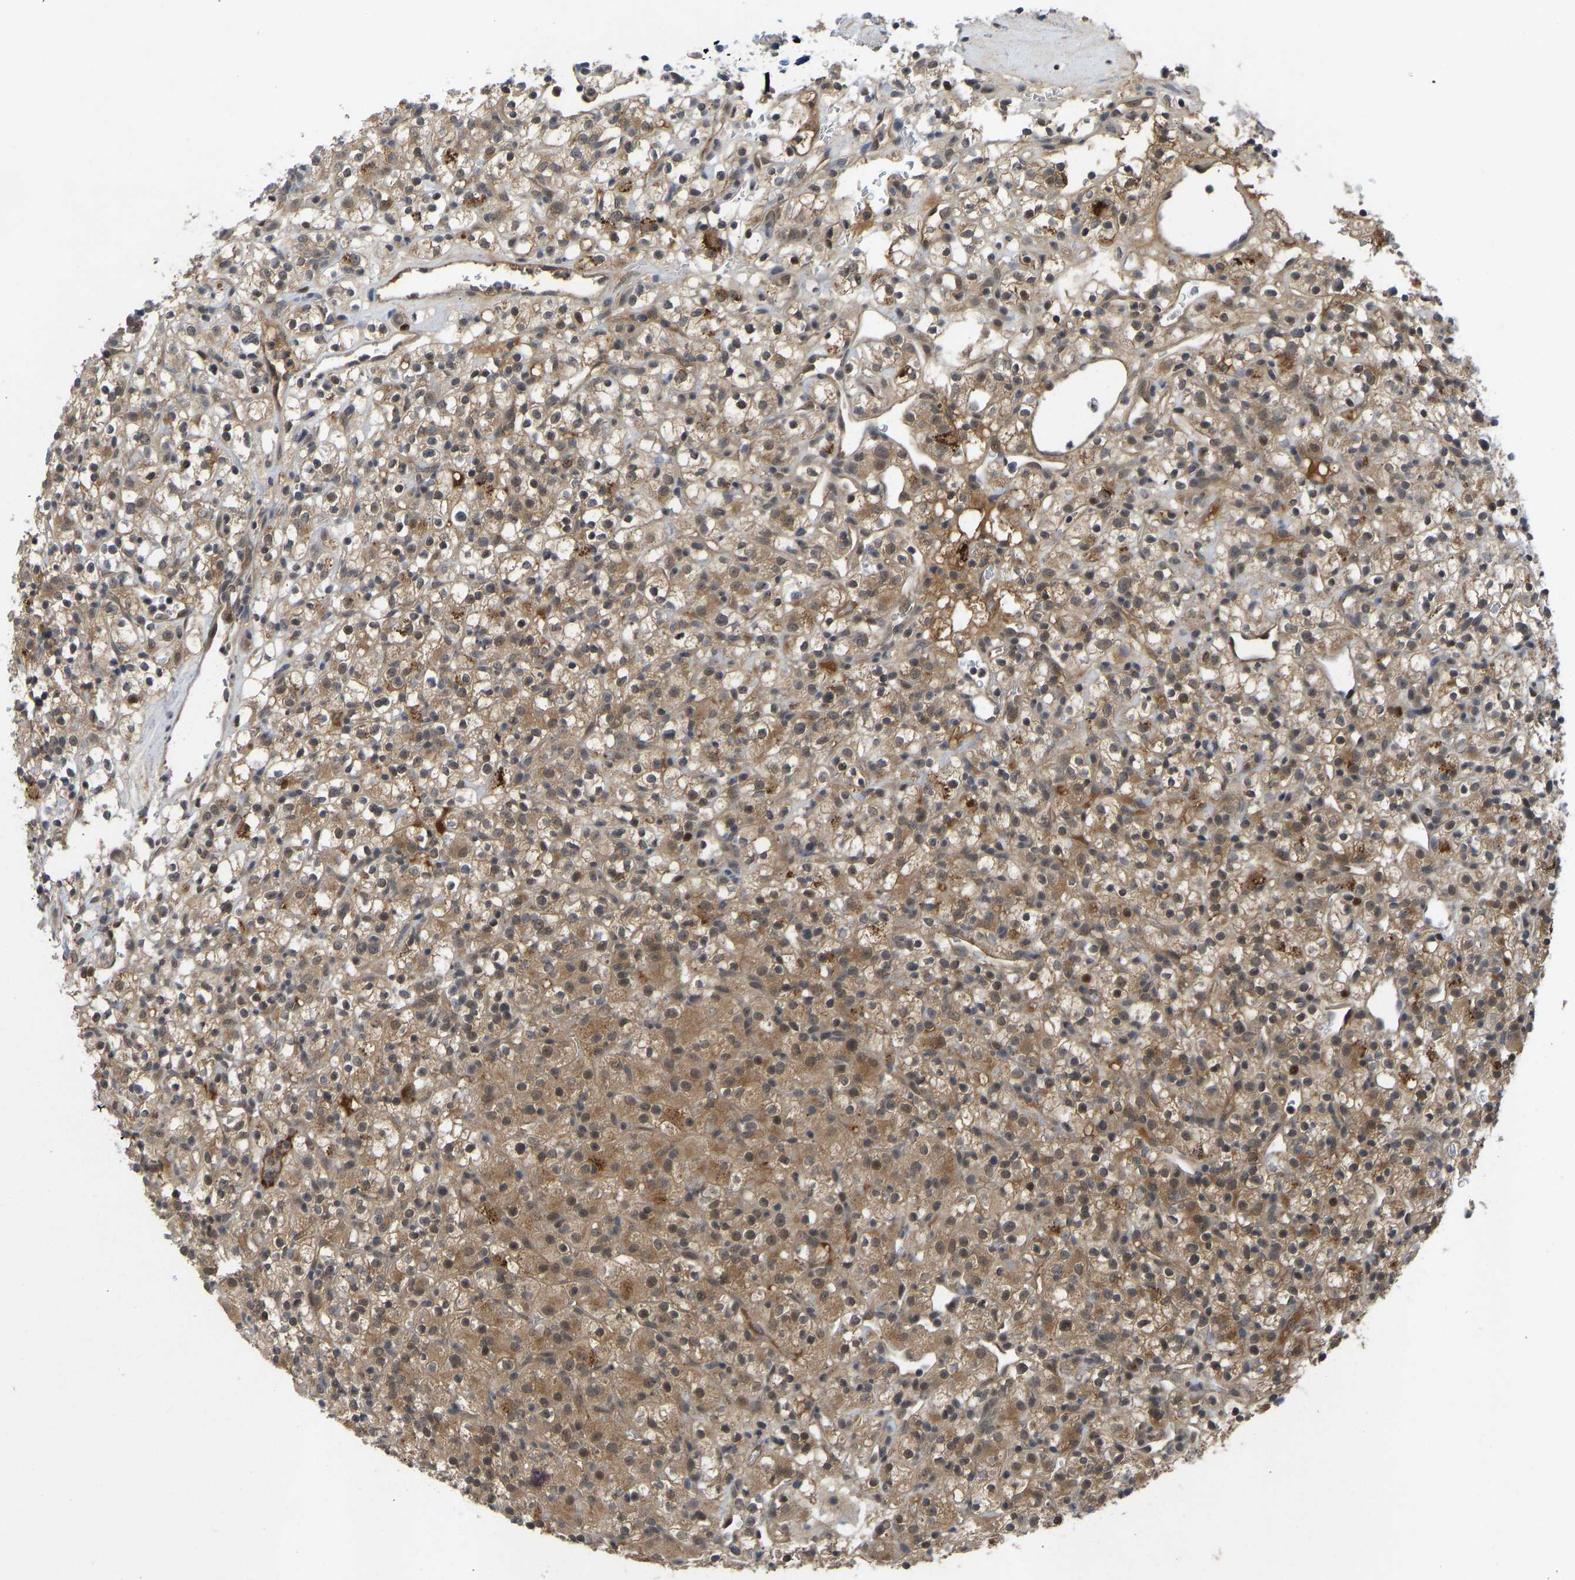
{"staining": {"intensity": "moderate", "quantity": ">75%", "location": "cytoplasmic/membranous,nuclear"}, "tissue": "renal cancer", "cell_type": "Tumor cells", "image_type": "cancer", "snomed": [{"axis": "morphology", "description": "Normal tissue, NOS"}, {"axis": "morphology", "description": "Adenocarcinoma, NOS"}, {"axis": "topography", "description": "Kidney"}], "caption": "Adenocarcinoma (renal) was stained to show a protein in brown. There is medium levels of moderate cytoplasmic/membranous and nuclear expression in about >75% of tumor cells.", "gene": "ZNF251", "patient": {"sex": "female", "age": 72}}